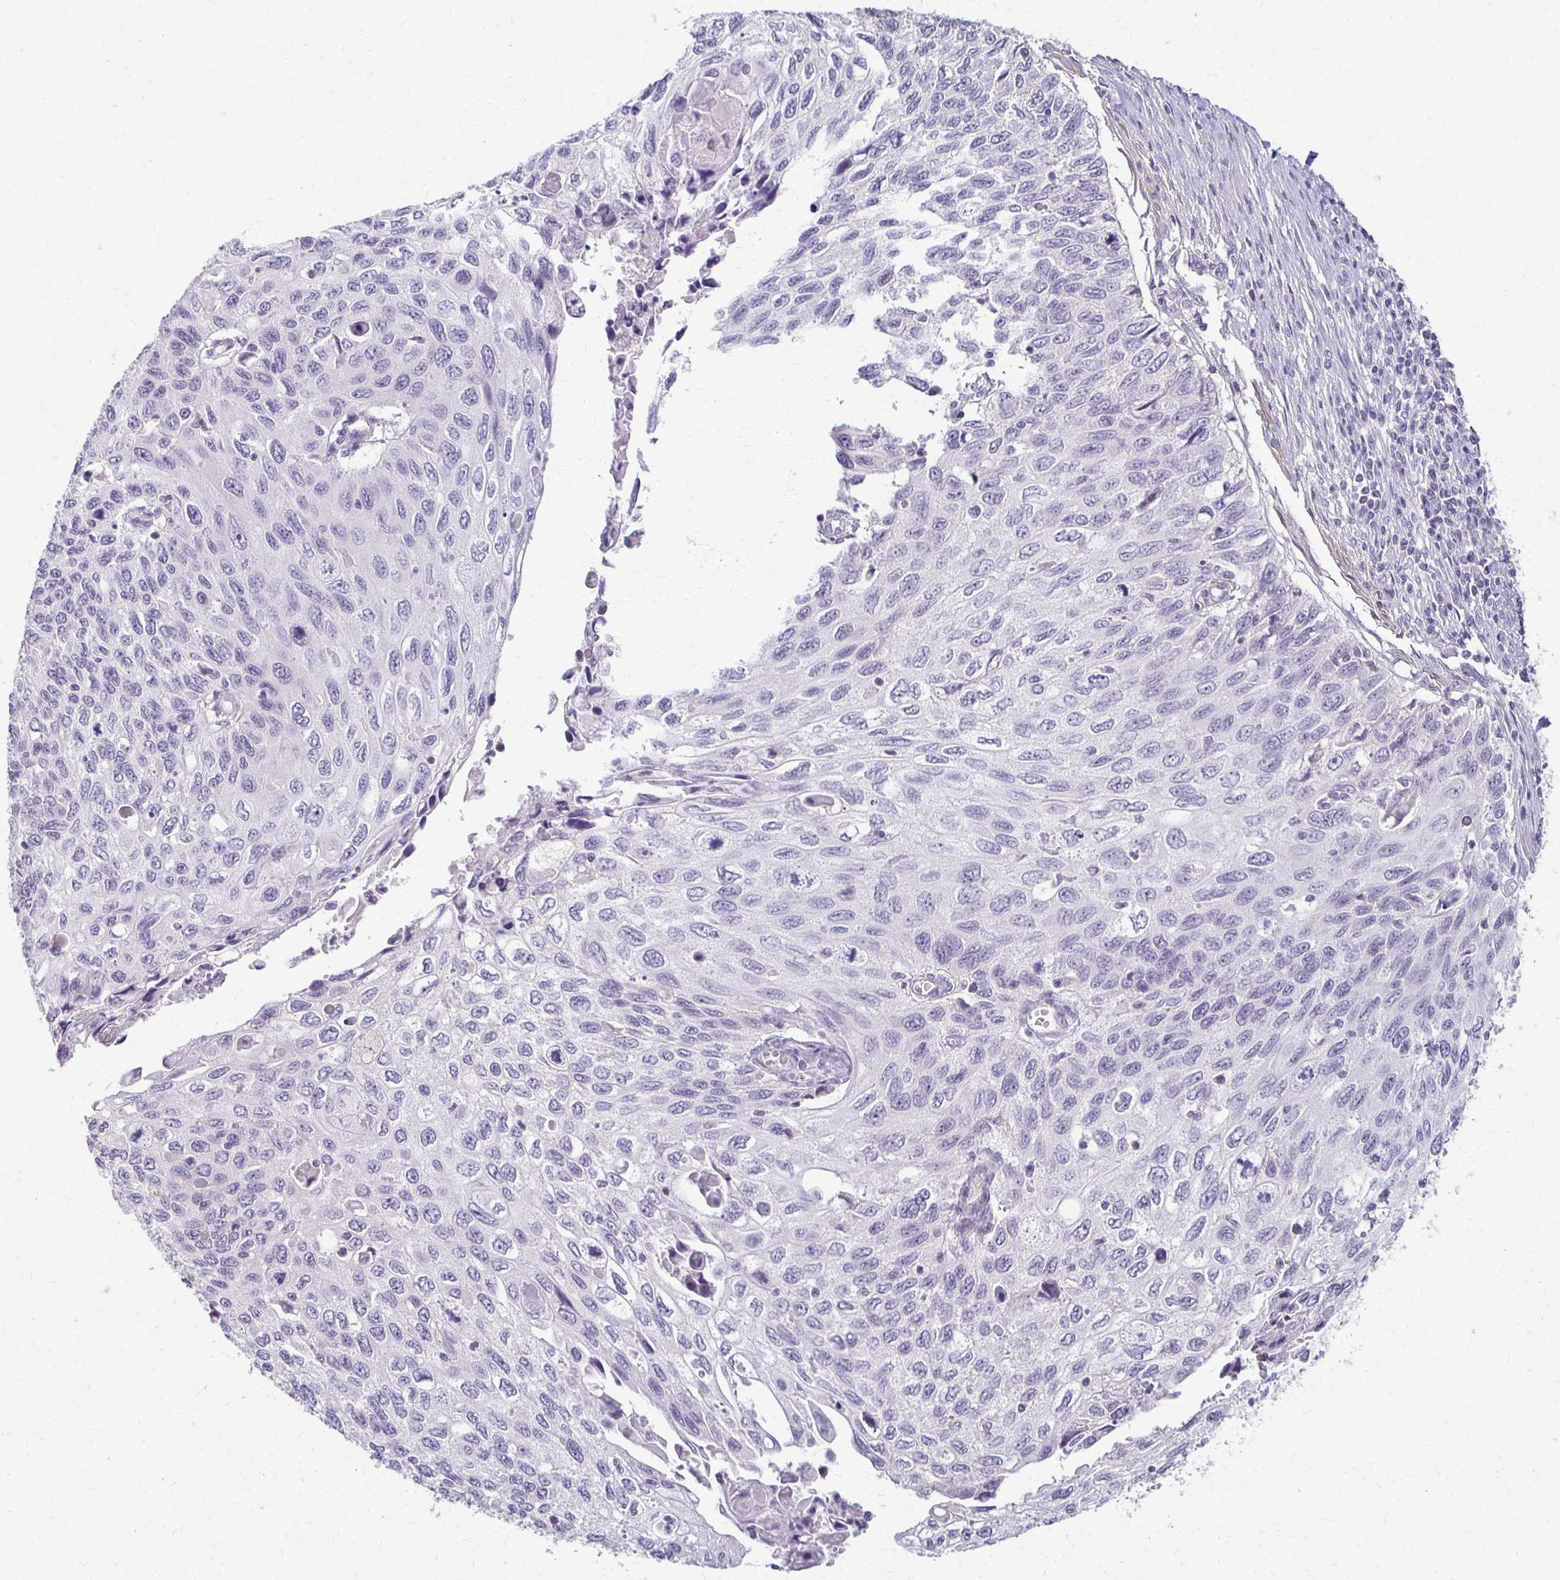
{"staining": {"intensity": "negative", "quantity": "none", "location": "none"}, "tissue": "cervical cancer", "cell_type": "Tumor cells", "image_type": "cancer", "snomed": [{"axis": "morphology", "description": "Squamous cell carcinoma, NOS"}, {"axis": "topography", "description": "Cervix"}], "caption": "Immunohistochemistry of human cervical squamous cell carcinoma shows no expression in tumor cells.", "gene": "FOXO4", "patient": {"sex": "female", "age": 70}}